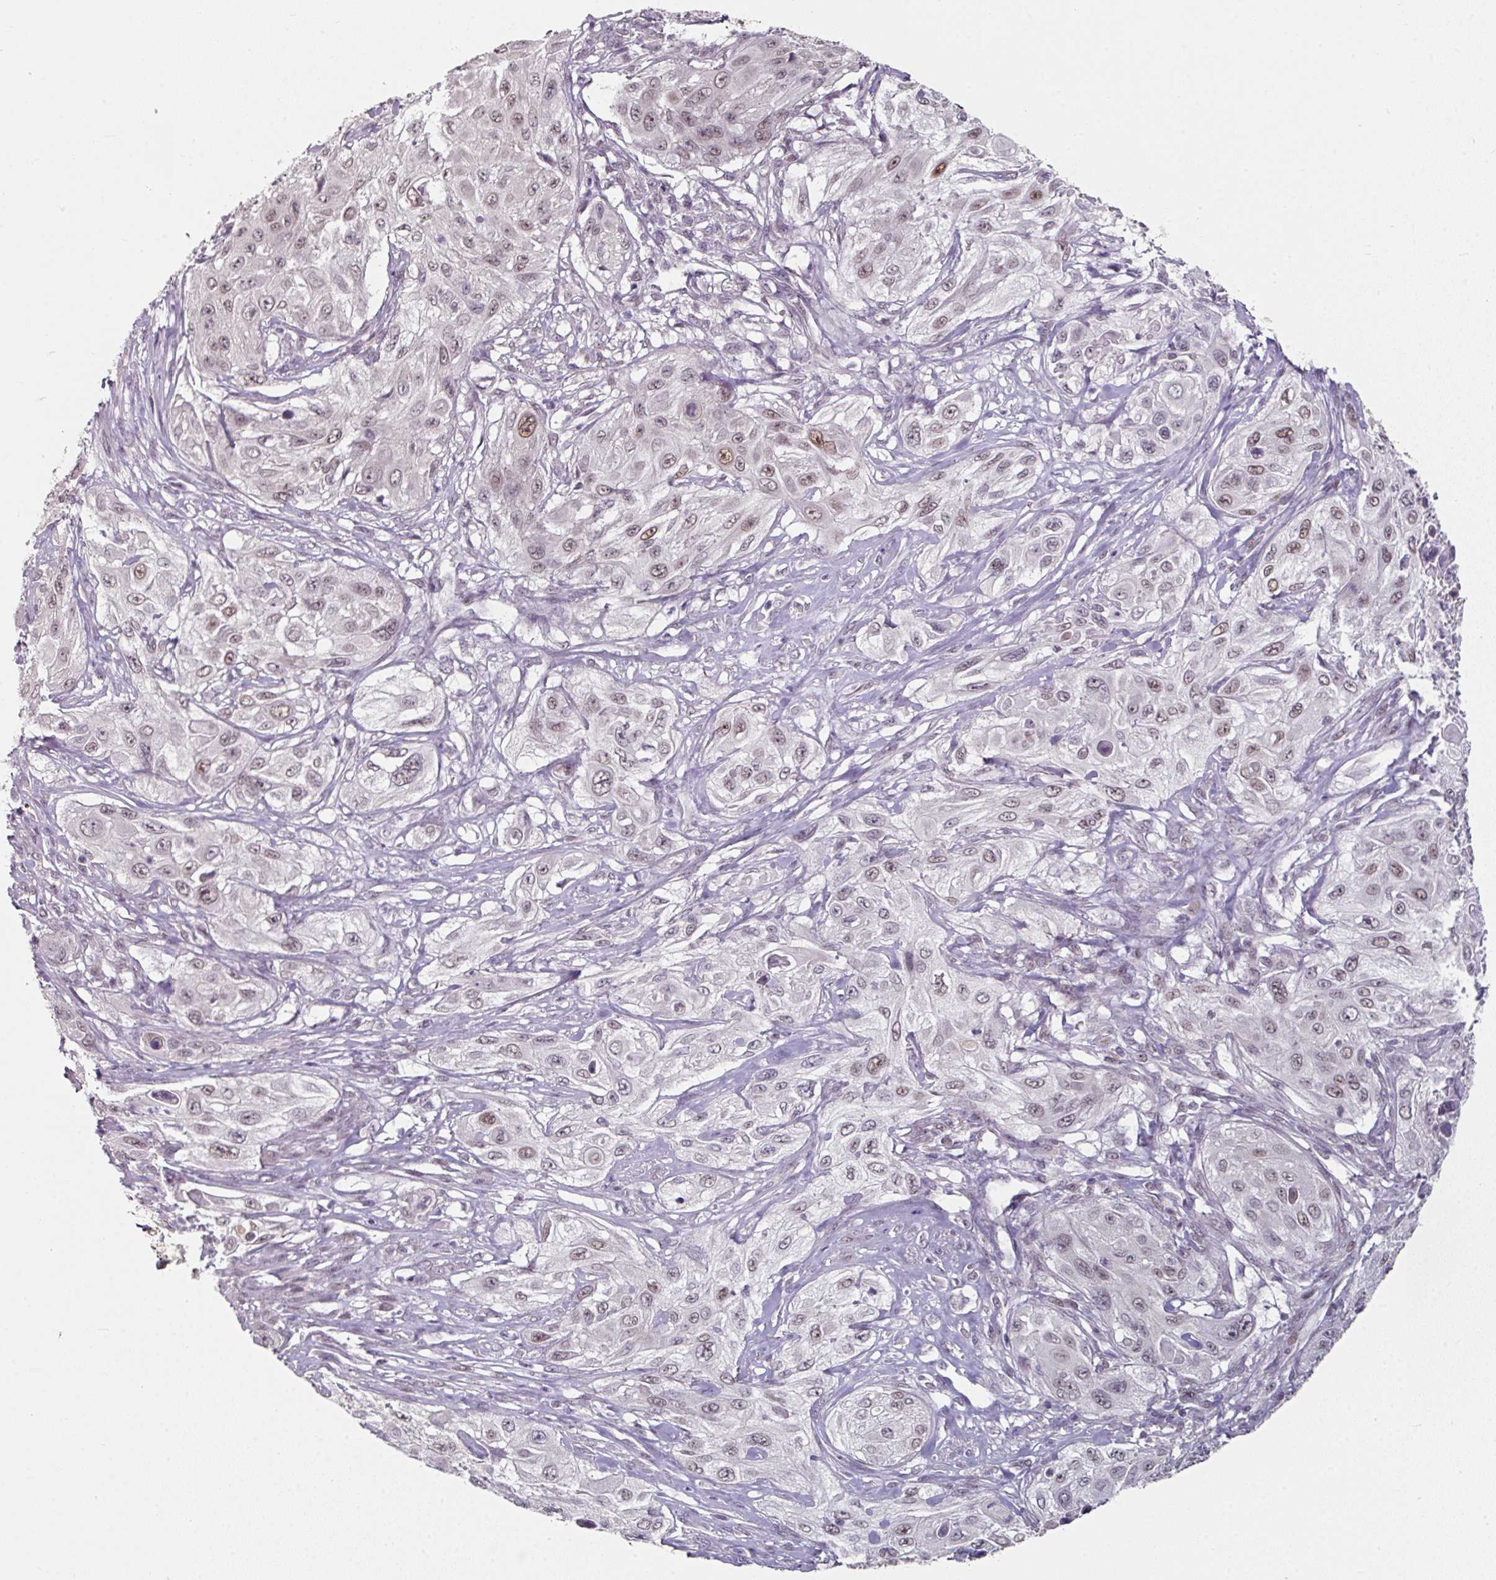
{"staining": {"intensity": "weak", "quantity": ">75%", "location": "nuclear"}, "tissue": "cervical cancer", "cell_type": "Tumor cells", "image_type": "cancer", "snomed": [{"axis": "morphology", "description": "Squamous cell carcinoma, NOS"}, {"axis": "topography", "description": "Cervix"}], "caption": "Immunohistochemical staining of human cervical cancer shows weak nuclear protein positivity in about >75% of tumor cells.", "gene": "ELK1", "patient": {"sex": "female", "age": 42}}